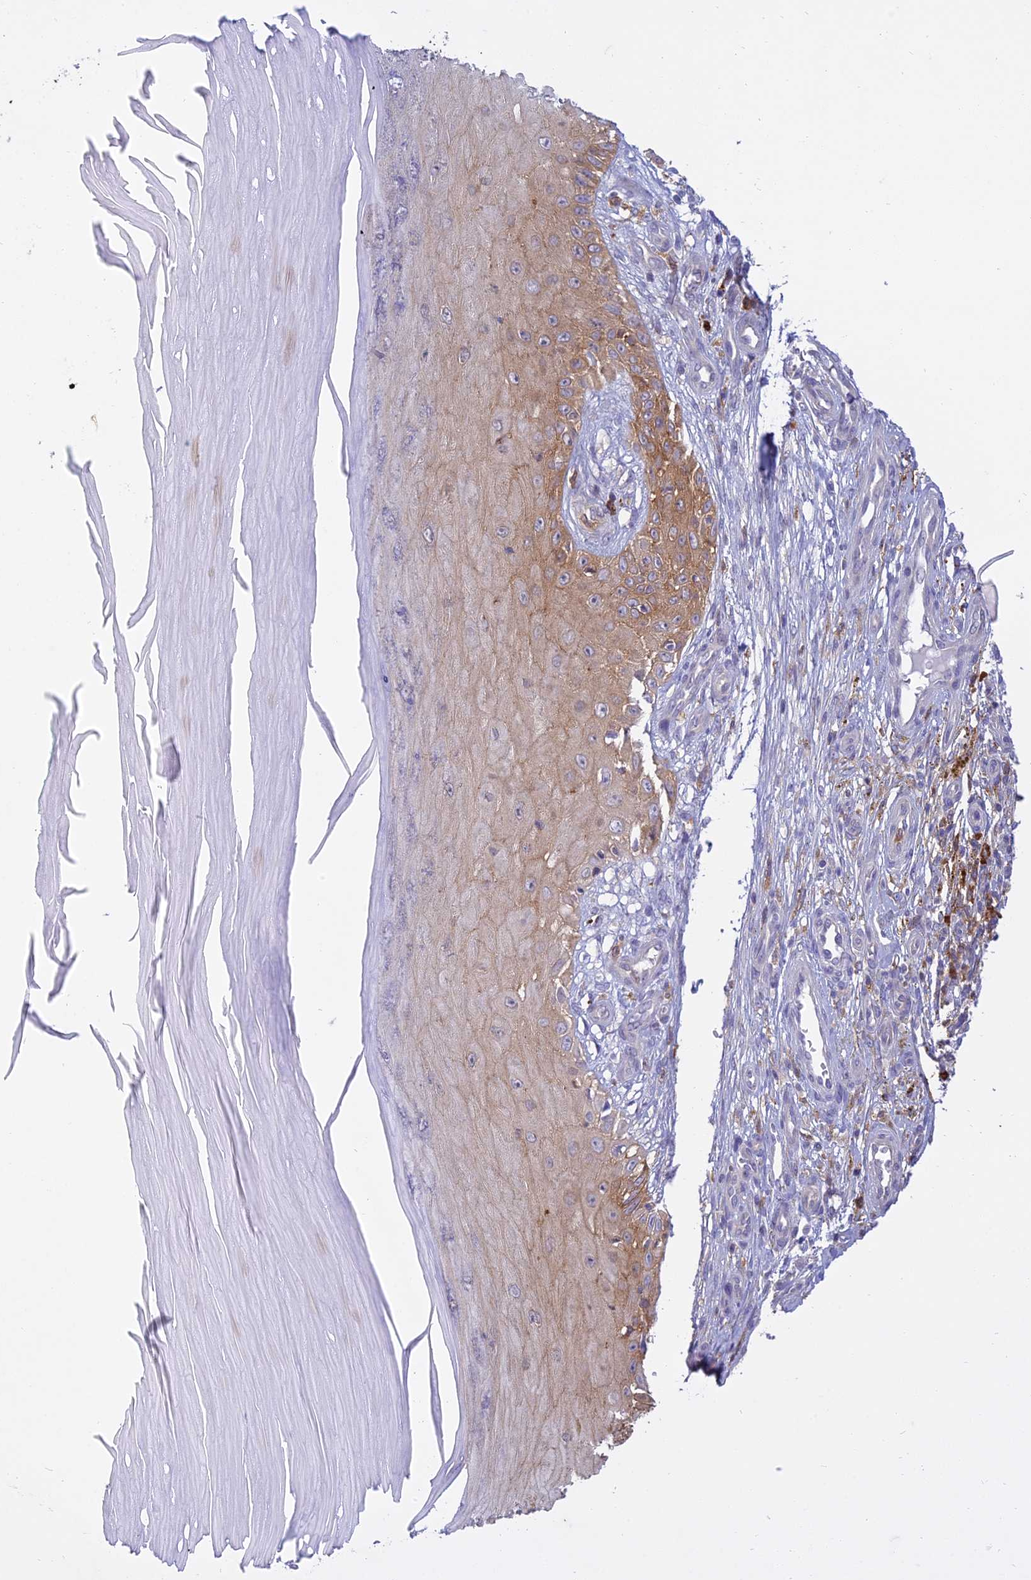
{"staining": {"intensity": "weak", "quantity": "25%-75%", "location": "cytoplasmic/membranous"}, "tissue": "skin cancer", "cell_type": "Tumor cells", "image_type": "cancer", "snomed": [{"axis": "morphology", "description": "Basal cell carcinoma"}, {"axis": "topography", "description": "Skin"}], "caption": "An image showing weak cytoplasmic/membranous staining in about 25%-75% of tumor cells in skin cancer (basal cell carcinoma), as visualized by brown immunohistochemical staining.", "gene": "UBE2G1", "patient": {"sex": "male", "age": 88}}